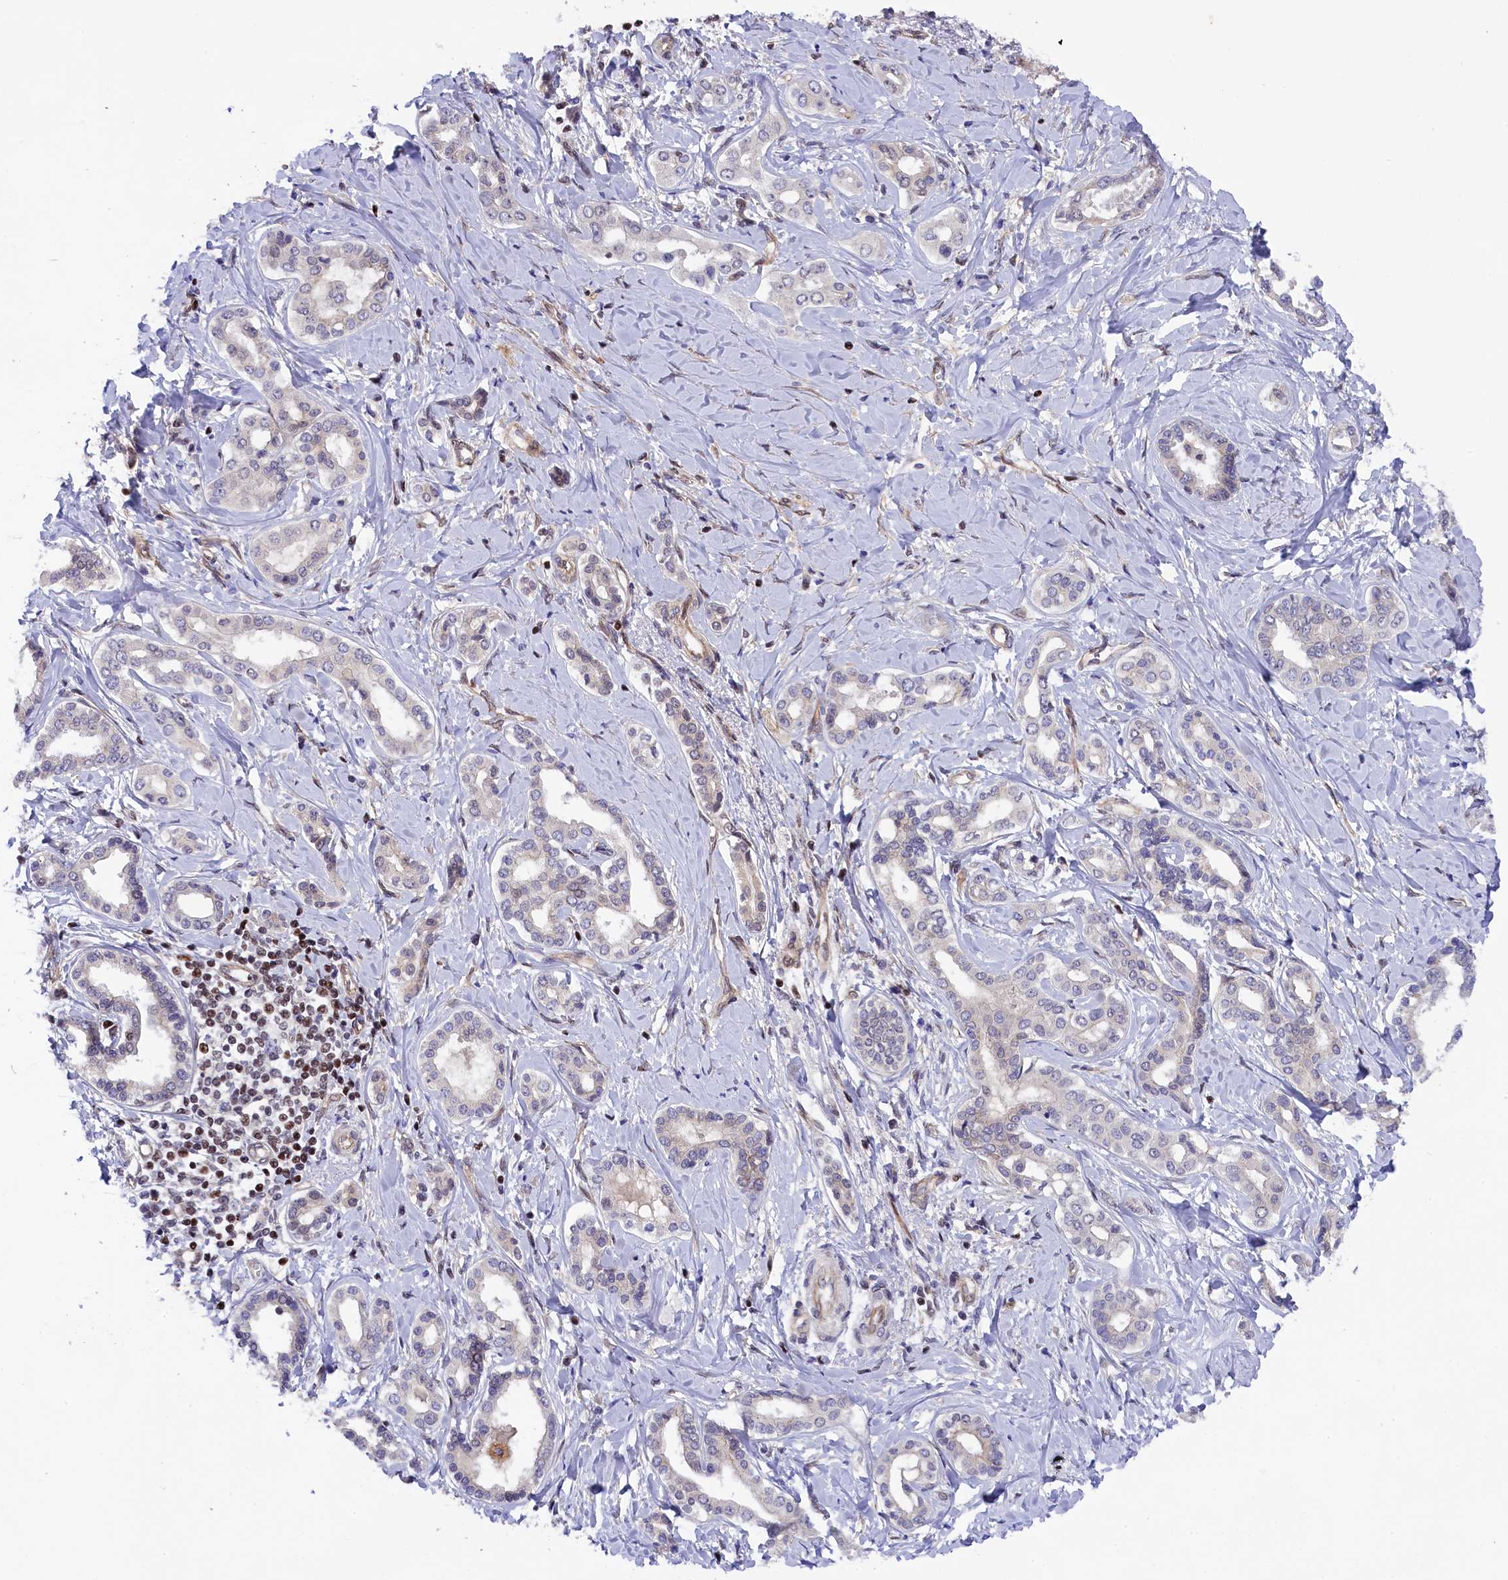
{"staining": {"intensity": "negative", "quantity": "none", "location": "none"}, "tissue": "liver cancer", "cell_type": "Tumor cells", "image_type": "cancer", "snomed": [{"axis": "morphology", "description": "Cholangiocarcinoma"}, {"axis": "topography", "description": "Liver"}], "caption": "Tumor cells show no significant protein expression in cholangiocarcinoma (liver).", "gene": "SP4", "patient": {"sex": "female", "age": 77}}